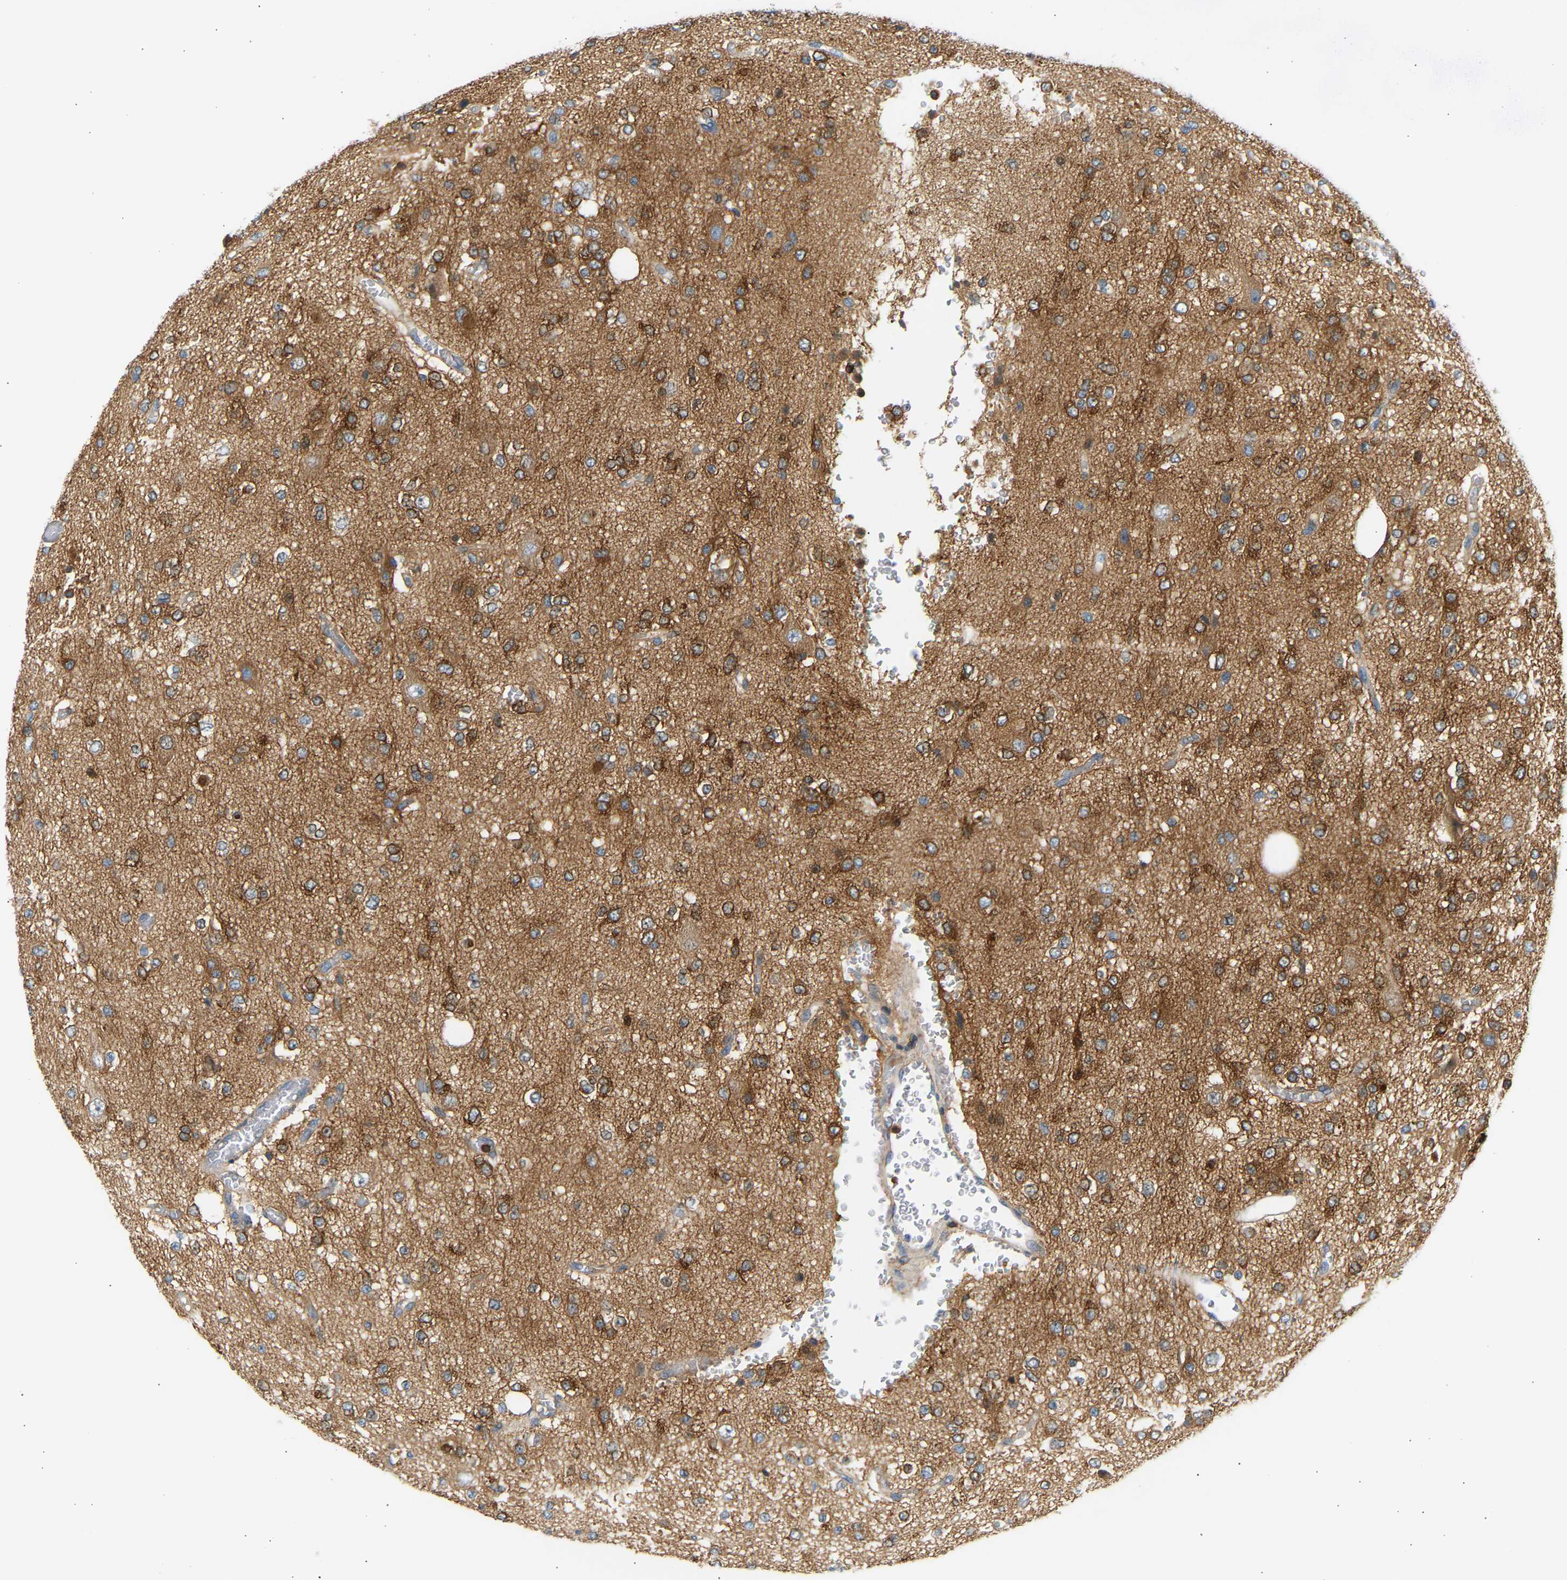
{"staining": {"intensity": "moderate", "quantity": "25%-75%", "location": "cytoplasmic/membranous"}, "tissue": "glioma", "cell_type": "Tumor cells", "image_type": "cancer", "snomed": [{"axis": "morphology", "description": "Glioma, malignant, Low grade"}, {"axis": "topography", "description": "Brain"}], "caption": "A brown stain shows moderate cytoplasmic/membranous positivity of a protein in human malignant glioma (low-grade) tumor cells. (IHC, brightfield microscopy, high magnification).", "gene": "FNBP1", "patient": {"sex": "male", "age": 38}}